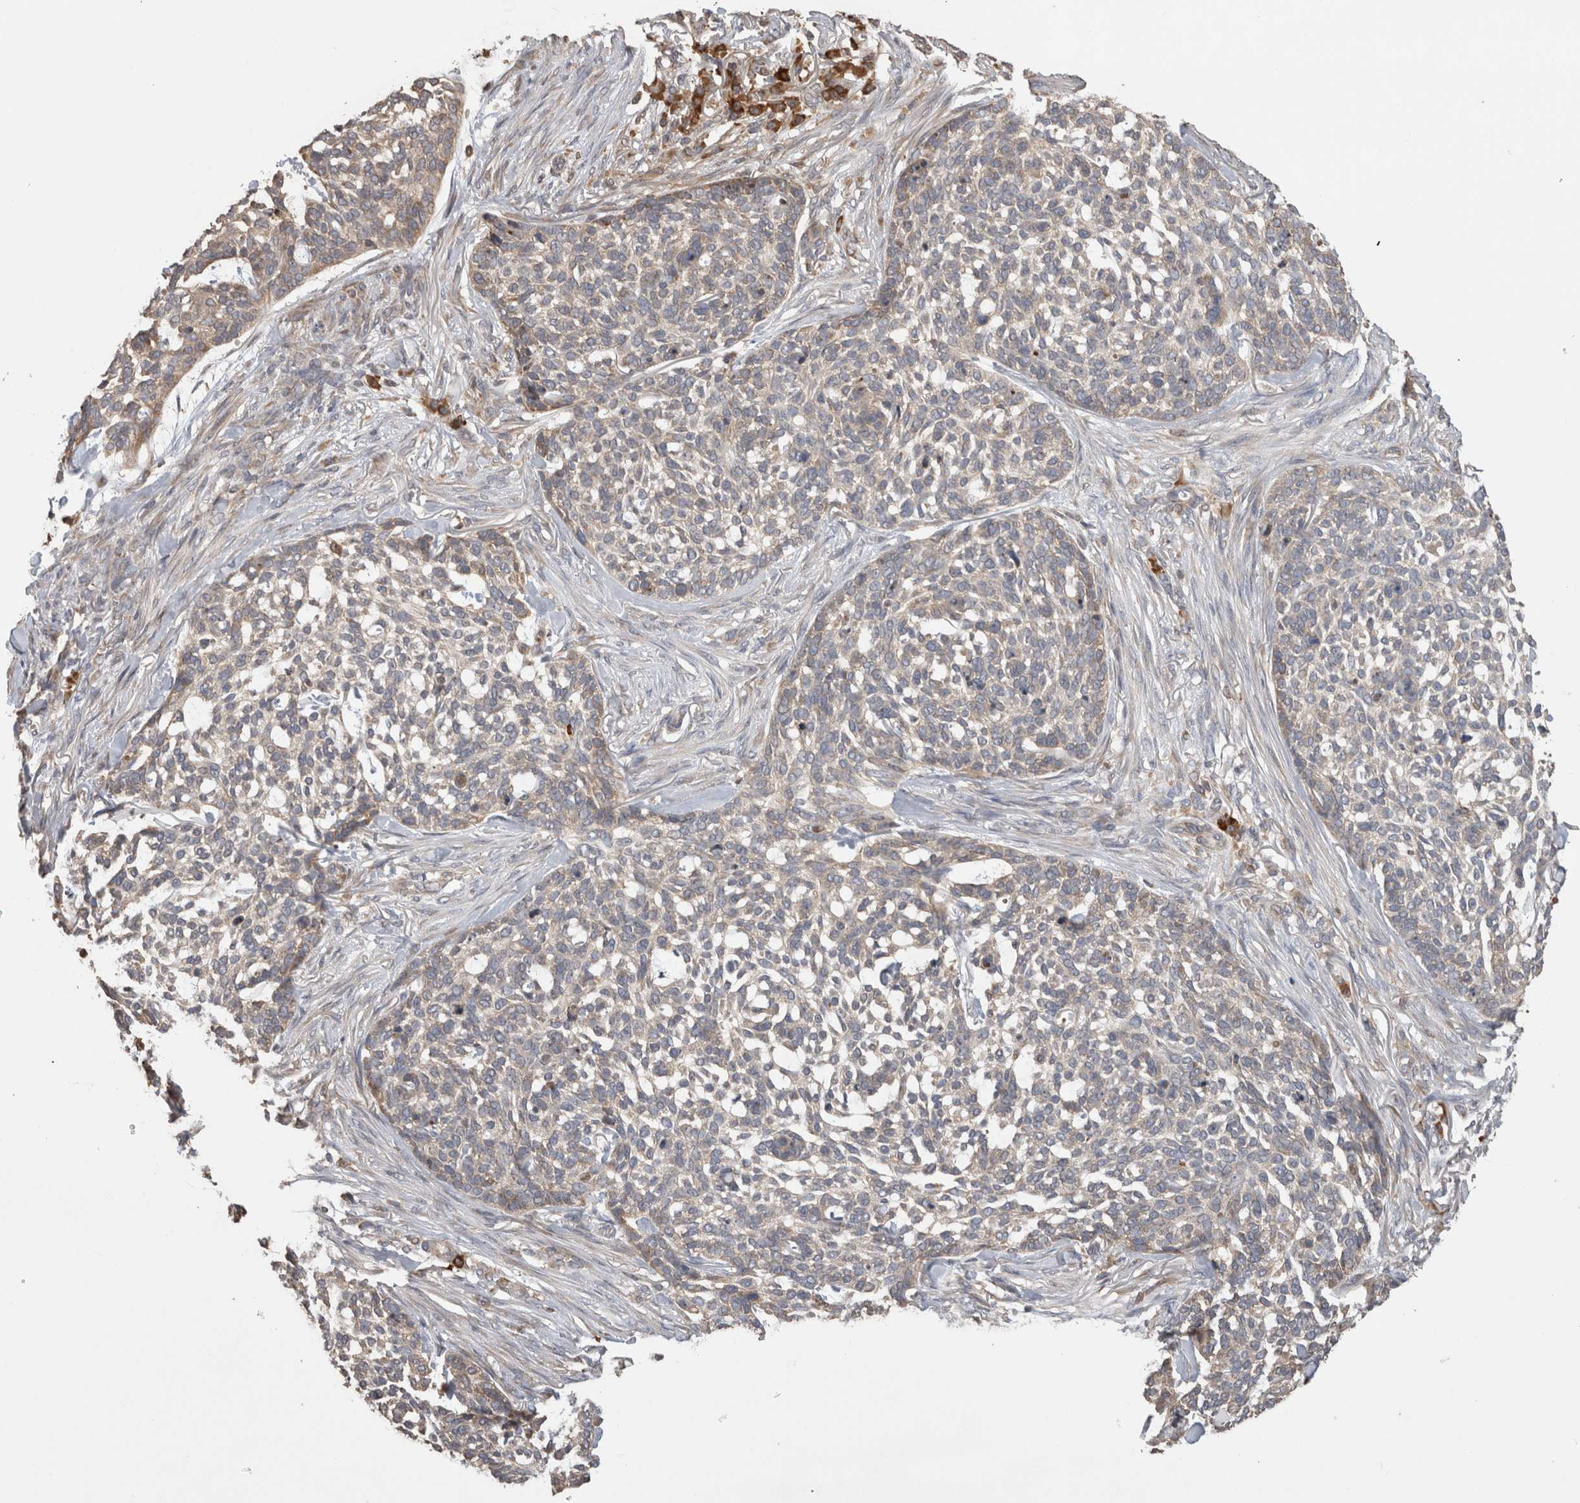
{"staining": {"intensity": "weak", "quantity": "<25%", "location": "cytoplasmic/membranous"}, "tissue": "skin cancer", "cell_type": "Tumor cells", "image_type": "cancer", "snomed": [{"axis": "morphology", "description": "Basal cell carcinoma"}, {"axis": "topography", "description": "Skin"}], "caption": "Histopathology image shows no significant protein expression in tumor cells of skin cancer (basal cell carcinoma). (DAB immunohistochemistry (IHC), high magnification).", "gene": "TBCE", "patient": {"sex": "female", "age": 64}}